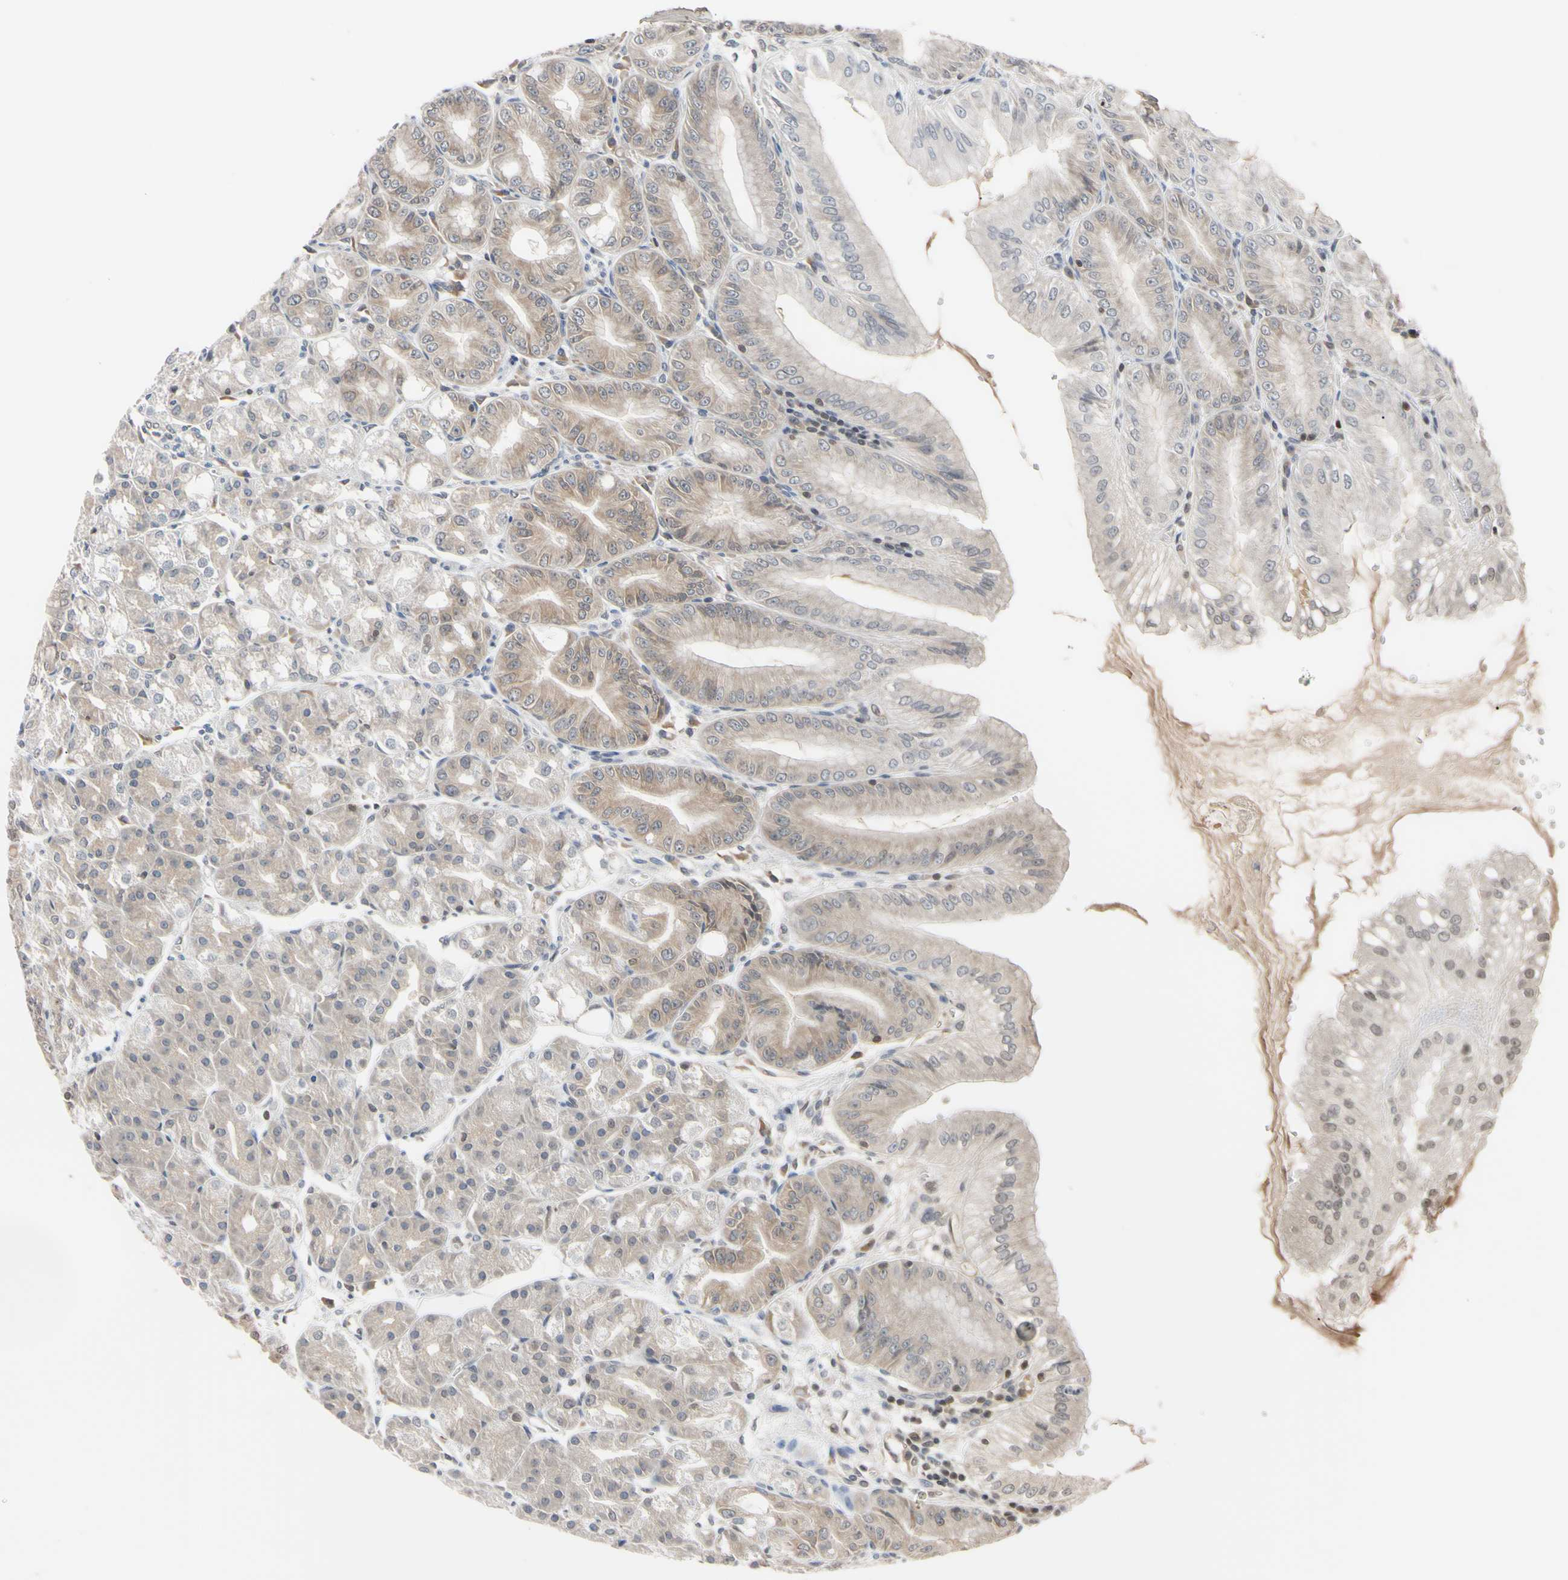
{"staining": {"intensity": "weak", "quantity": "25%-75%", "location": "cytoplasmic/membranous"}, "tissue": "stomach", "cell_type": "Glandular cells", "image_type": "normal", "snomed": [{"axis": "morphology", "description": "Normal tissue, NOS"}, {"axis": "topography", "description": "Stomach, lower"}], "caption": "Protein expression analysis of normal stomach demonstrates weak cytoplasmic/membranous staining in approximately 25%-75% of glandular cells. Nuclei are stained in blue.", "gene": "UBE2I", "patient": {"sex": "male", "age": 71}}